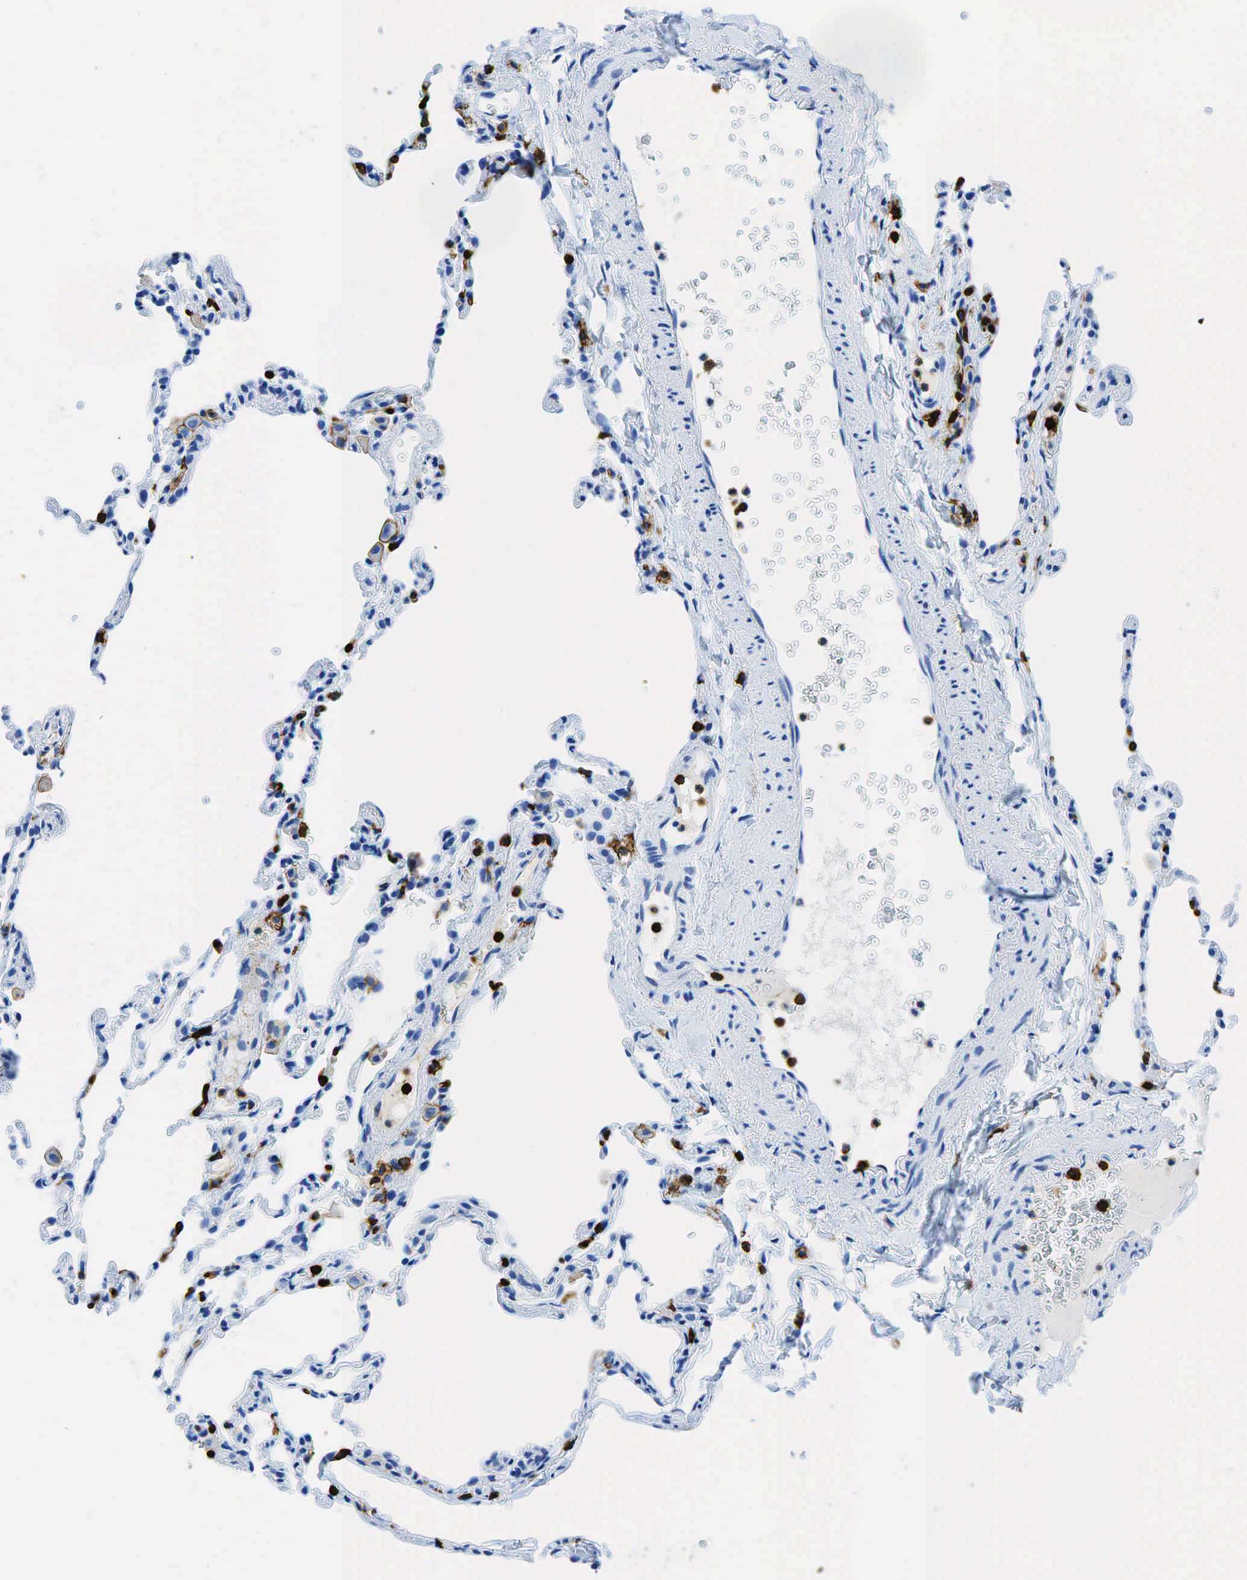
{"staining": {"intensity": "negative", "quantity": "none", "location": "none"}, "tissue": "lung", "cell_type": "Alveolar cells", "image_type": "normal", "snomed": [{"axis": "morphology", "description": "Normal tissue, NOS"}, {"axis": "topography", "description": "Lung"}], "caption": "The immunohistochemistry micrograph has no significant expression in alveolar cells of lung. The staining was performed using DAB (3,3'-diaminobenzidine) to visualize the protein expression in brown, while the nuclei were stained in blue with hematoxylin (Magnification: 20x).", "gene": "PTPRC", "patient": {"sex": "female", "age": 61}}